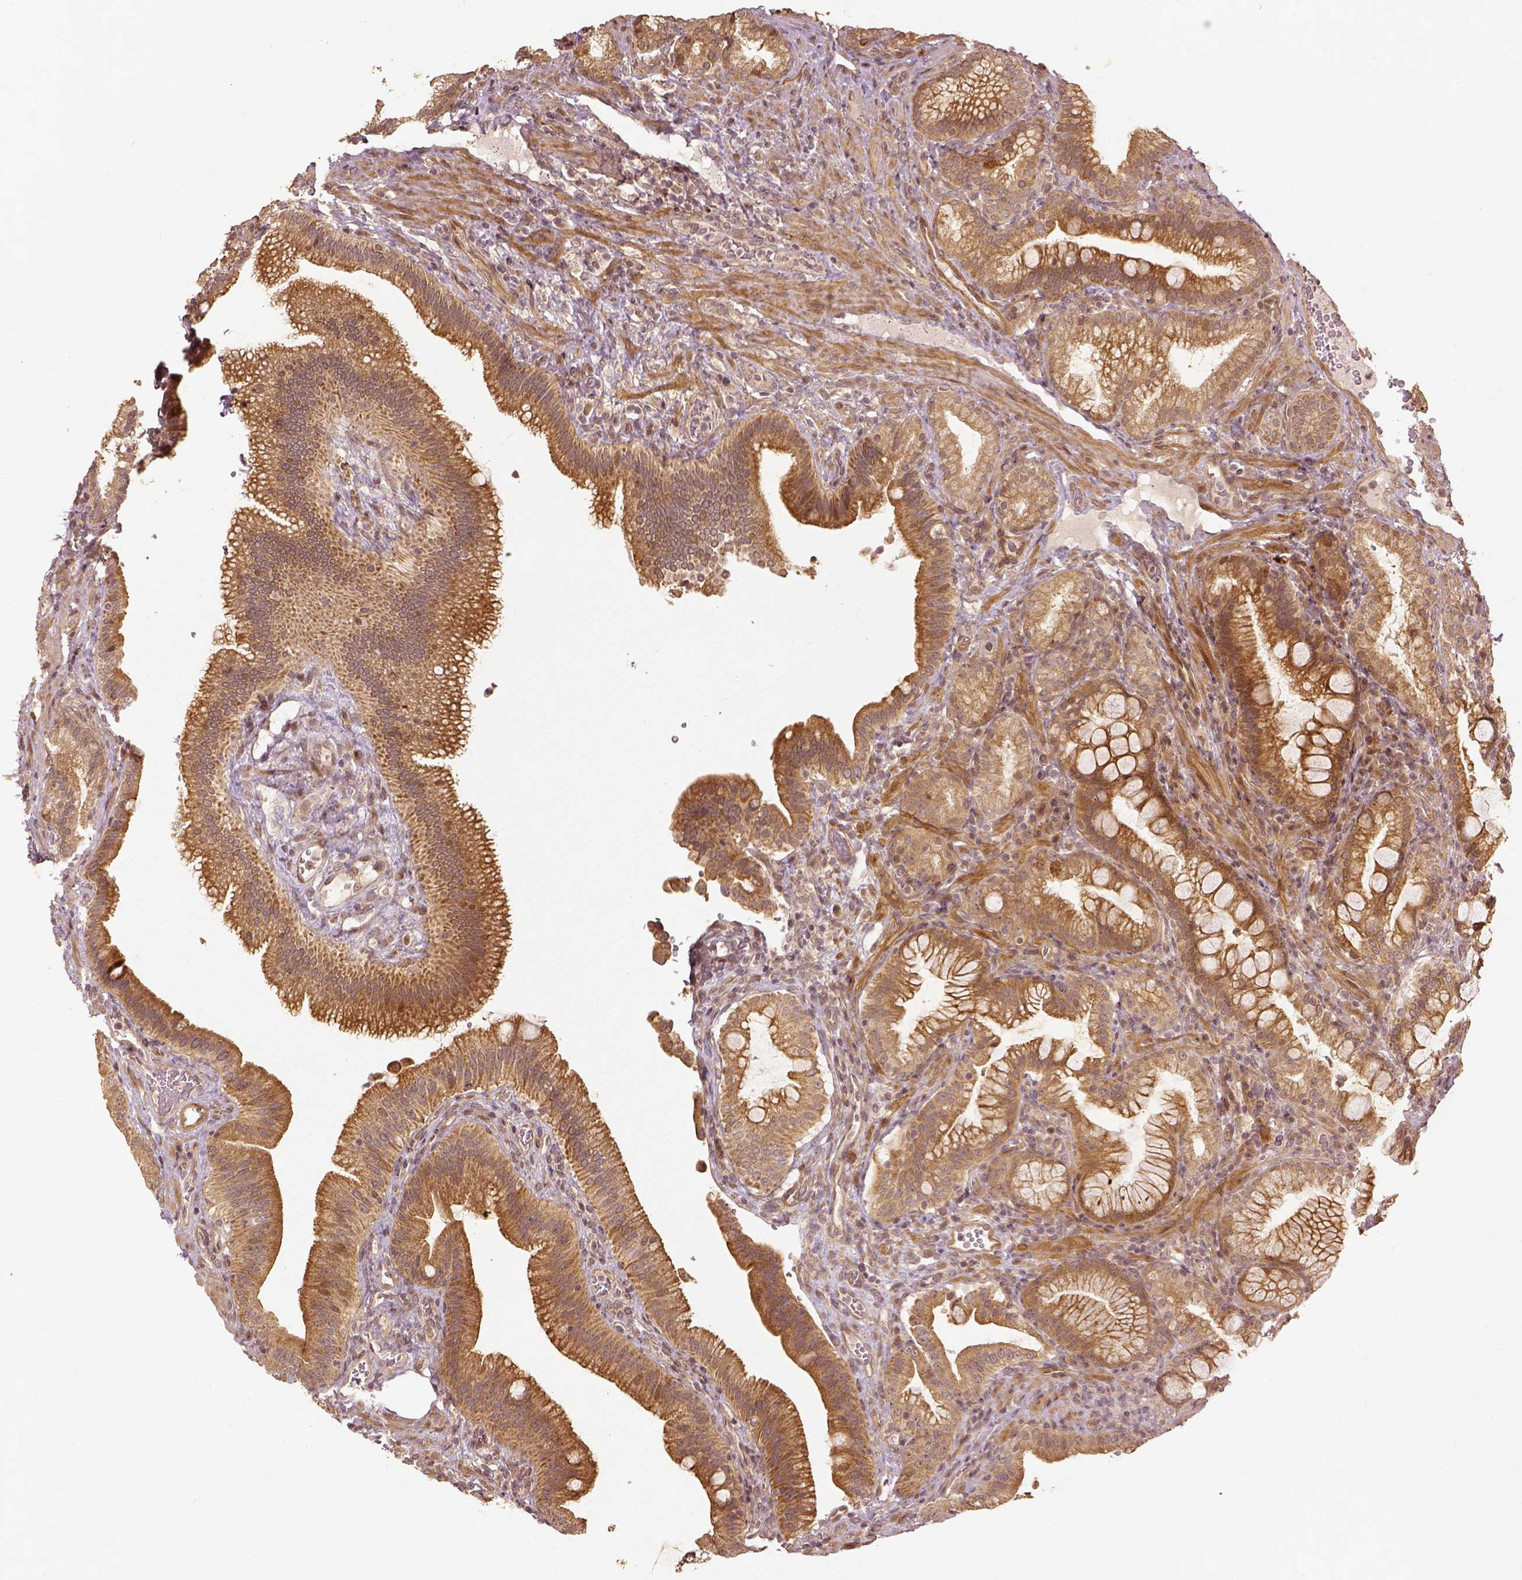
{"staining": {"intensity": "moderate", "quantity": ">75%", "location": "cytoplasmic/membranous"}, "tissue": "duodenum", "cell_type": "Glandular cells", "image_type": "normal", "snomed": [{"axis": "morphology", "description": "Normal tissue, NOS"}, {"axis": "topography", "description": "Pancreas"}, {"axis": "topography", "description": "Duodenum"}], "caption": "Protein expression analysis of normal duodenum reveals moderate cytoplasmic/membranous staining in approximately >75% of glandular cells. Nuclei are stained in blue.", "gene": "VEGFA", "patient": {"sex": "male", "age": 59}}